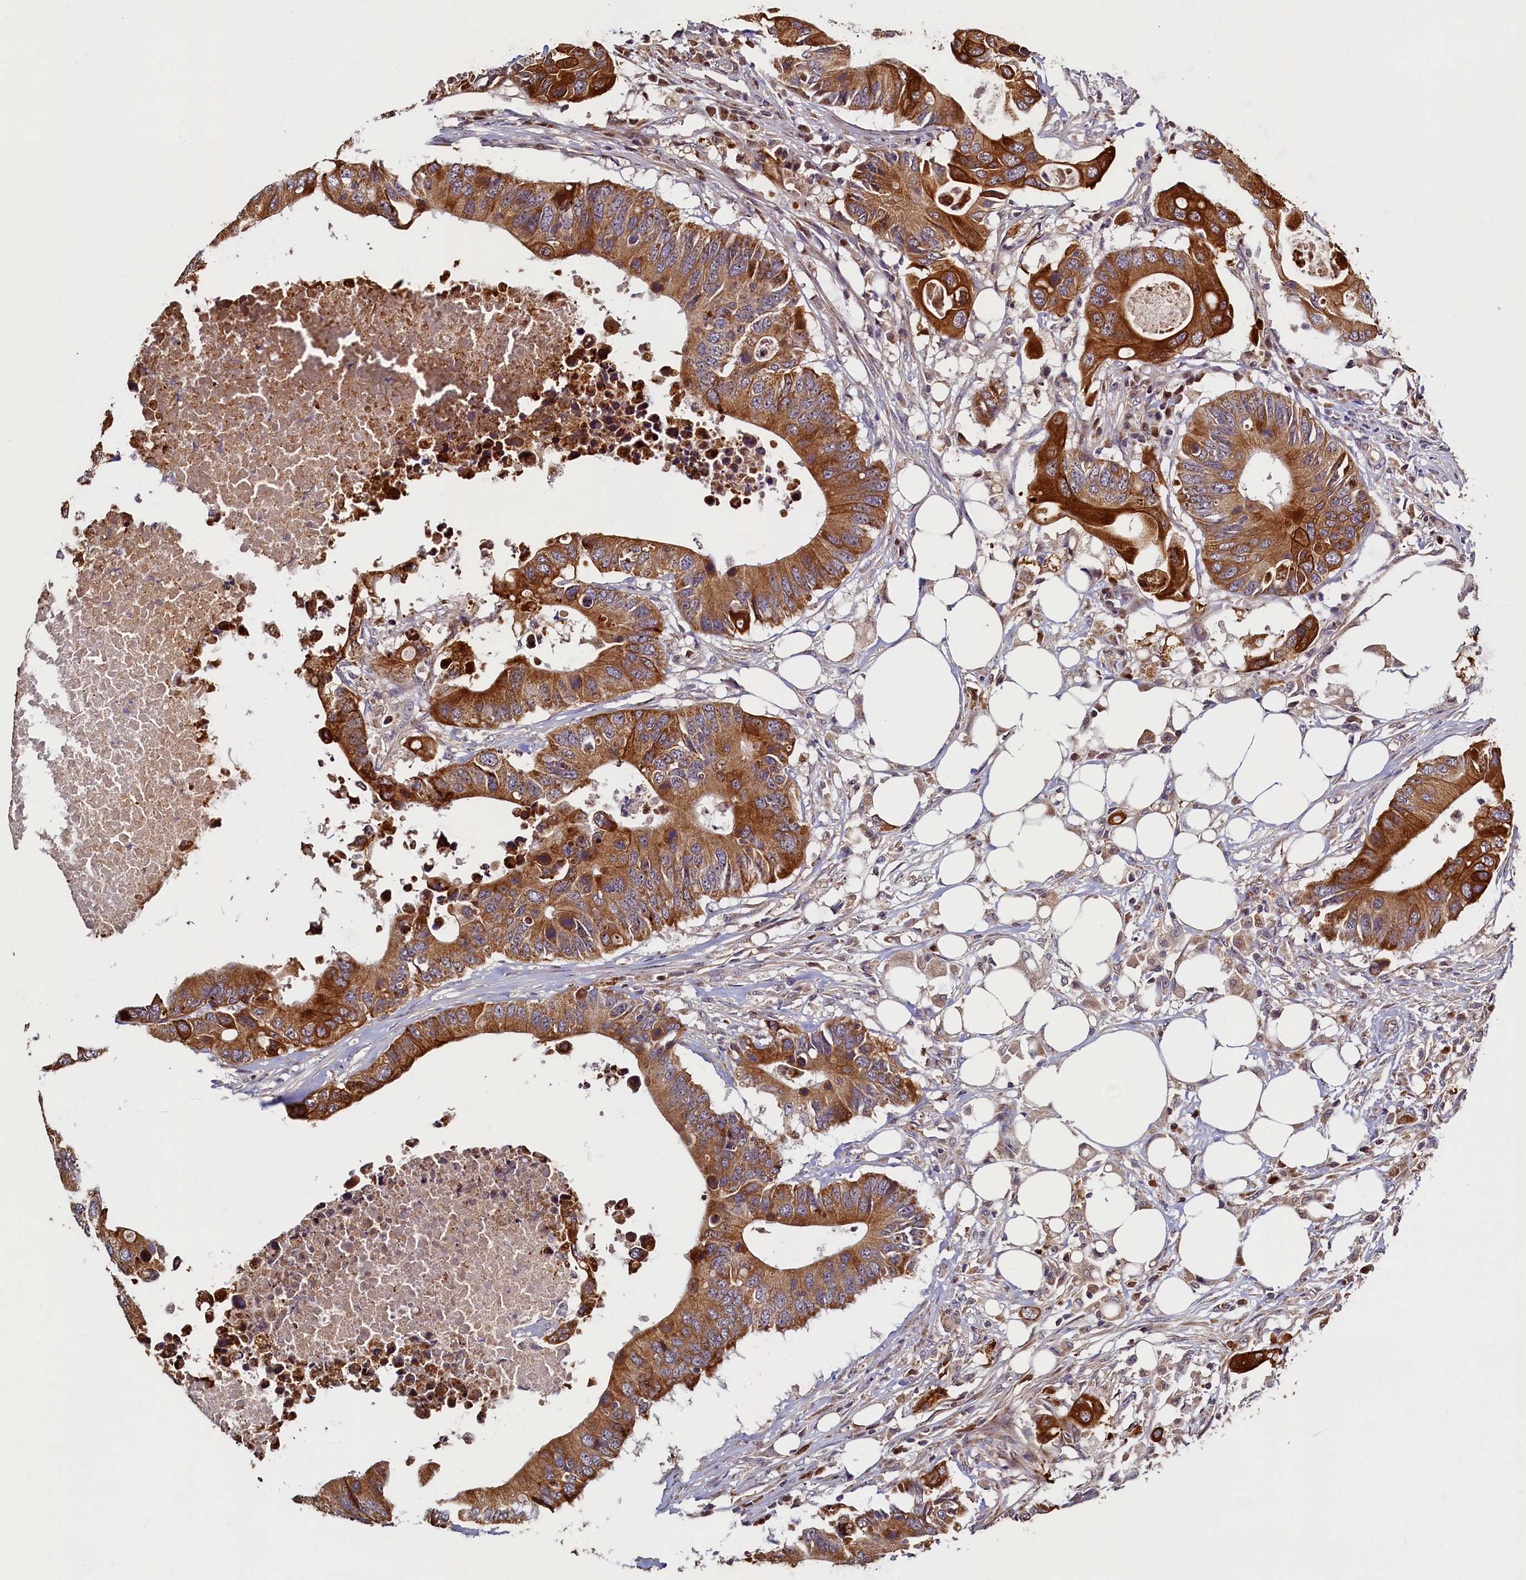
{"staining": {"intensity": "strong", "quantity": ">75%", "location": "cytoplasmic/membranous"}, "tissue": "colorectal cancer", "cell_type": "Tumor cells", "image_type": "cancer", "snomed": [{"axis": "morphology", "description": "Adenocarcinoma, NOS"}, {"axis": "topography", "description": "Colon"}], "caption": "Tumor cells display strong cytoplasmic/membranous expression in about >75% of cells in adenocarcinoma (colorectal). (DAB (3,3'-diaminobenzidine) = brown stain, brightfield microscopy at high magnification).", "gene": "NCKAP5L", "patient": {"sex": "male", "age": 71}}